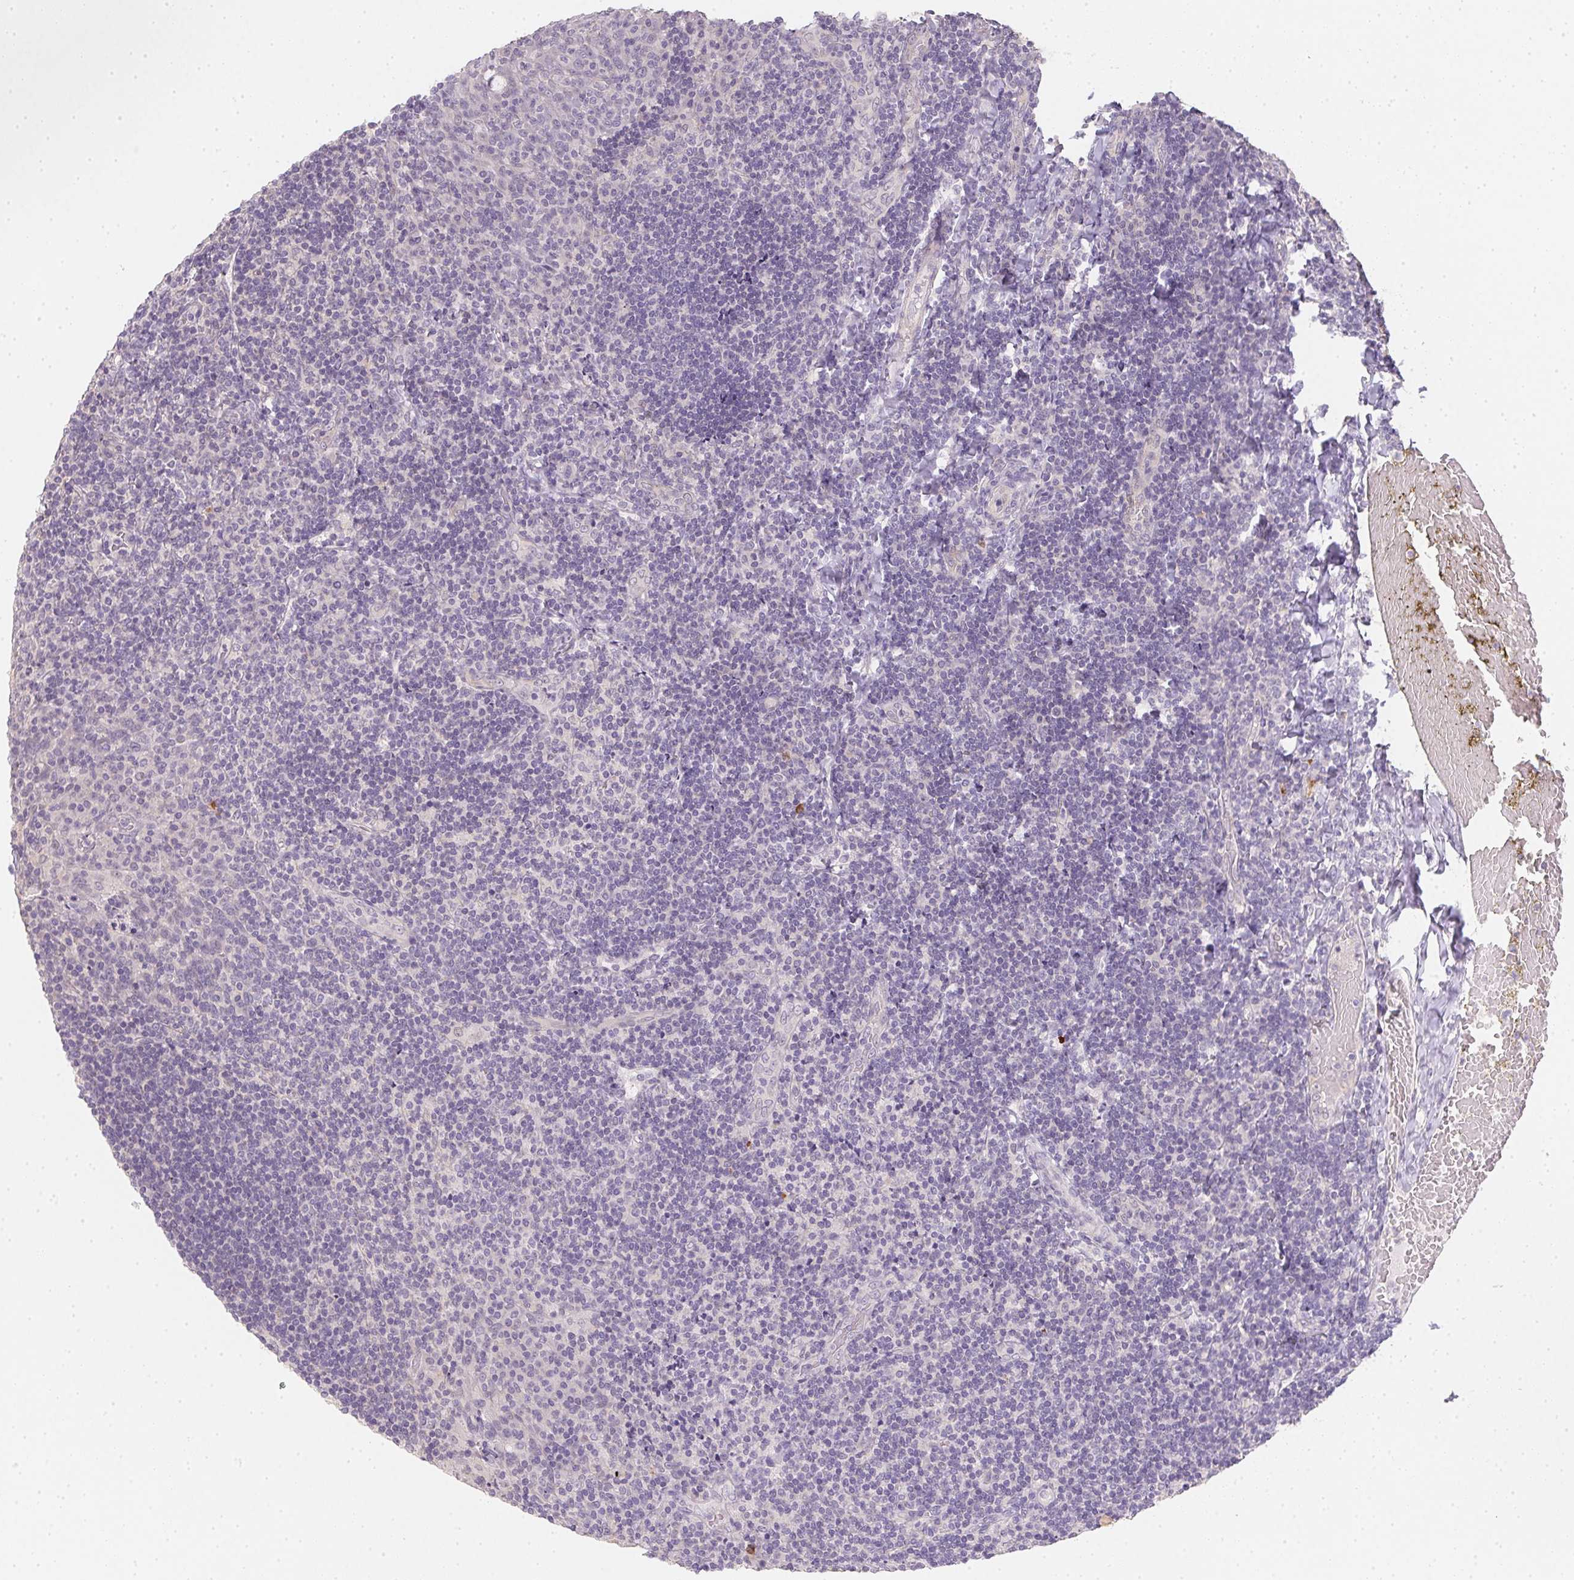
{"staining": {"intensity": "negative", "quantity": "none", "location": "none"}, "tissue": "tonsil", "cell_type": "Germinal center cells", "image_type": "normal", "snomed": [{"axis": "morphology", "description": "Normal tissue, NOS"}, {"axis": "topography", "description": "Tonsil"}], "caption": "Immunohistochemical staining of normal human tonsil displays no significant staining in germinal center cells. The staining was performed using DAB to visualize the protein expression in brown, while the nuclei were stained in blue with hematoxylin (Magnification: 20x).", "gene": "ZBBX", "patient": {"sex": "male", "age": 17}}